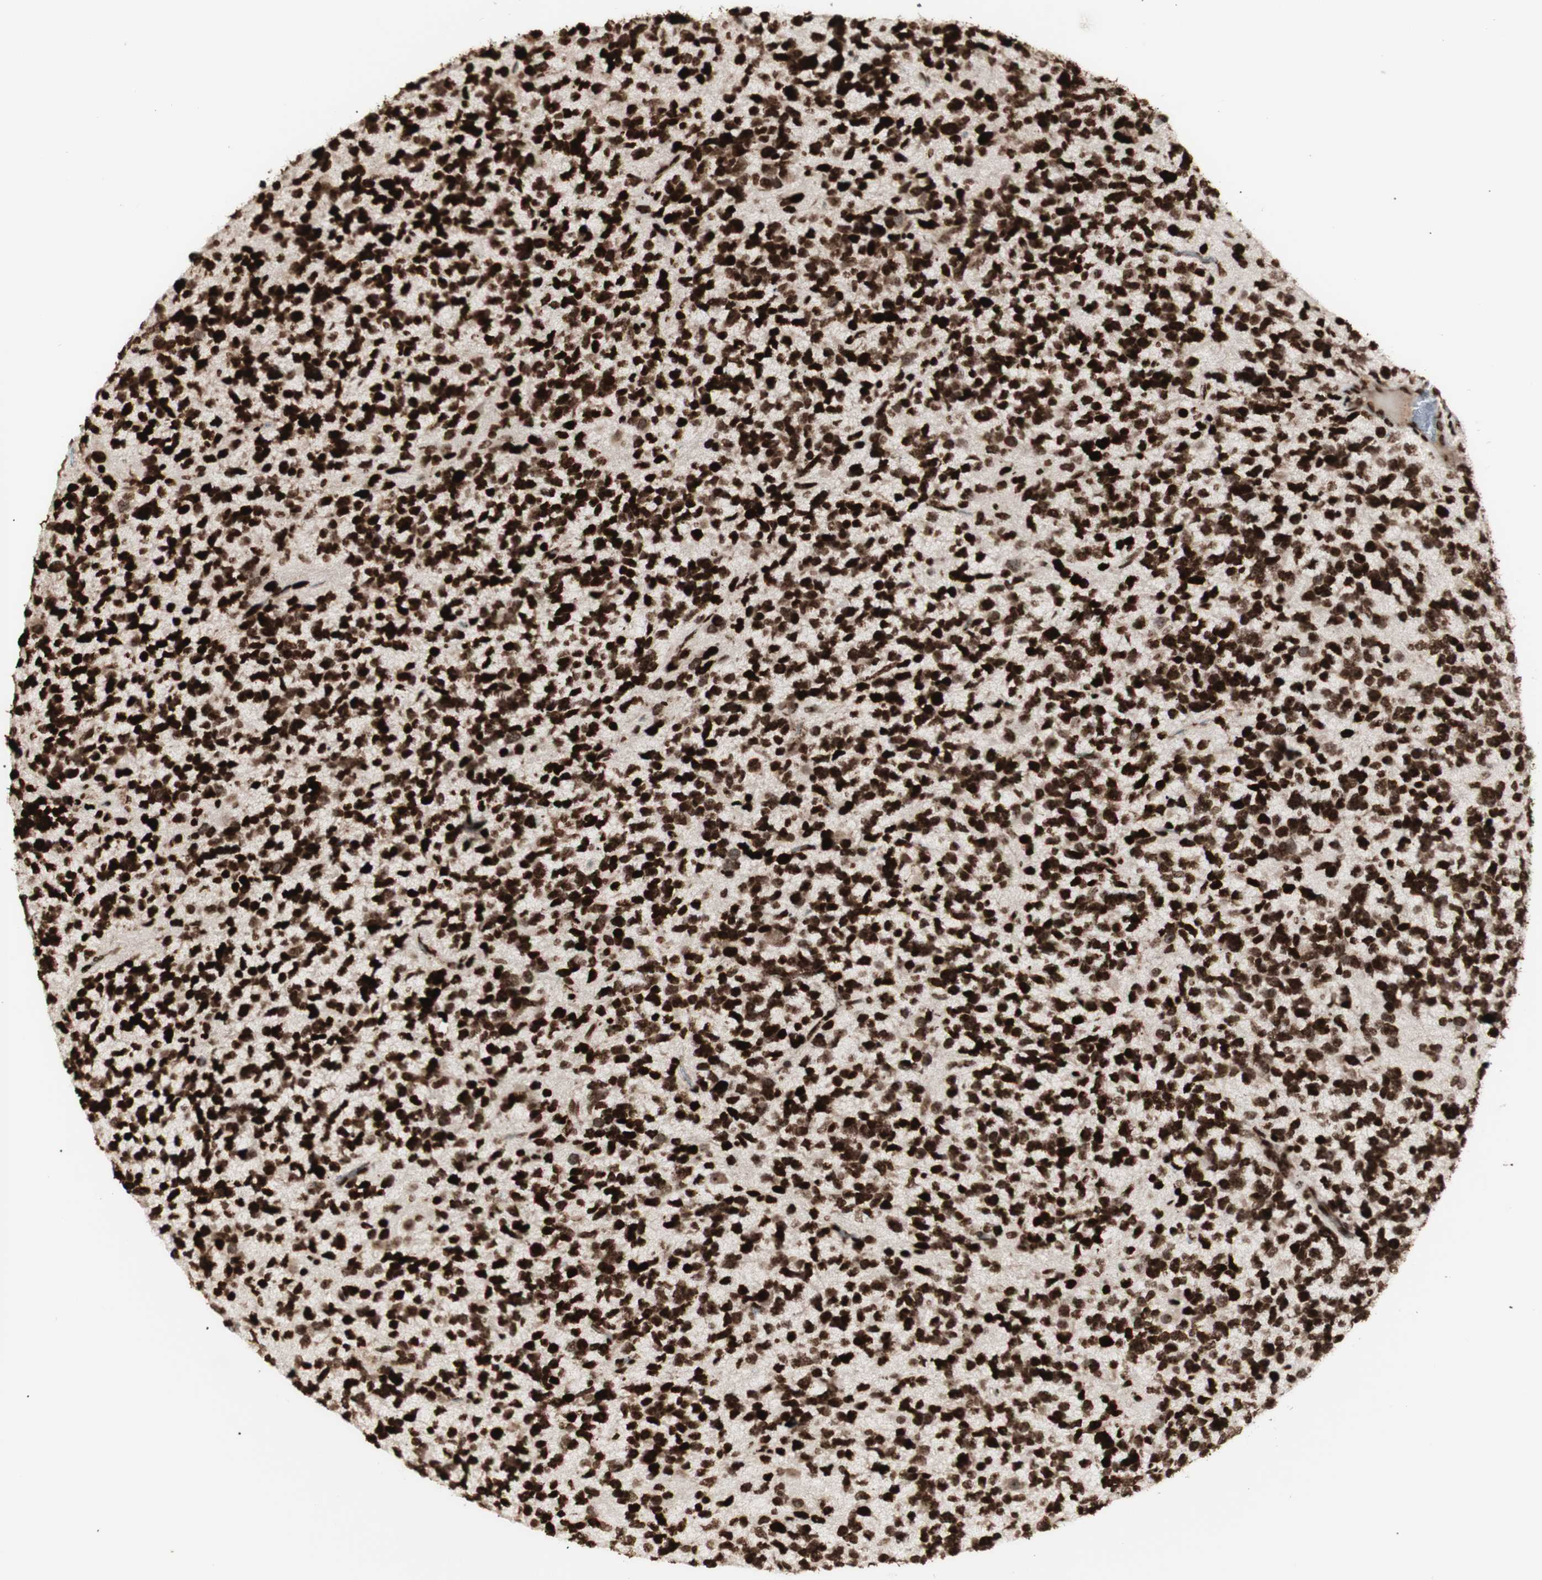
{"staining": {"intensity": "strong", "quantity": ">75%", "location": "nuclear"}, "tissue": "glioma", "cell_type": "Tumor cells", "image_type": "cancer", "snomed": [{"axis": "morphology", "description": "Glioma, malignant, High grade"}, {"axis": "topography", "description": "Brain"}], "caption": "Glioma stained with a brown dye displays strong nuclear positive staining in approximately >75% of tumor cells.", "gene": "NCAPD2", "patient": {"sex": "female", "age": 58}}